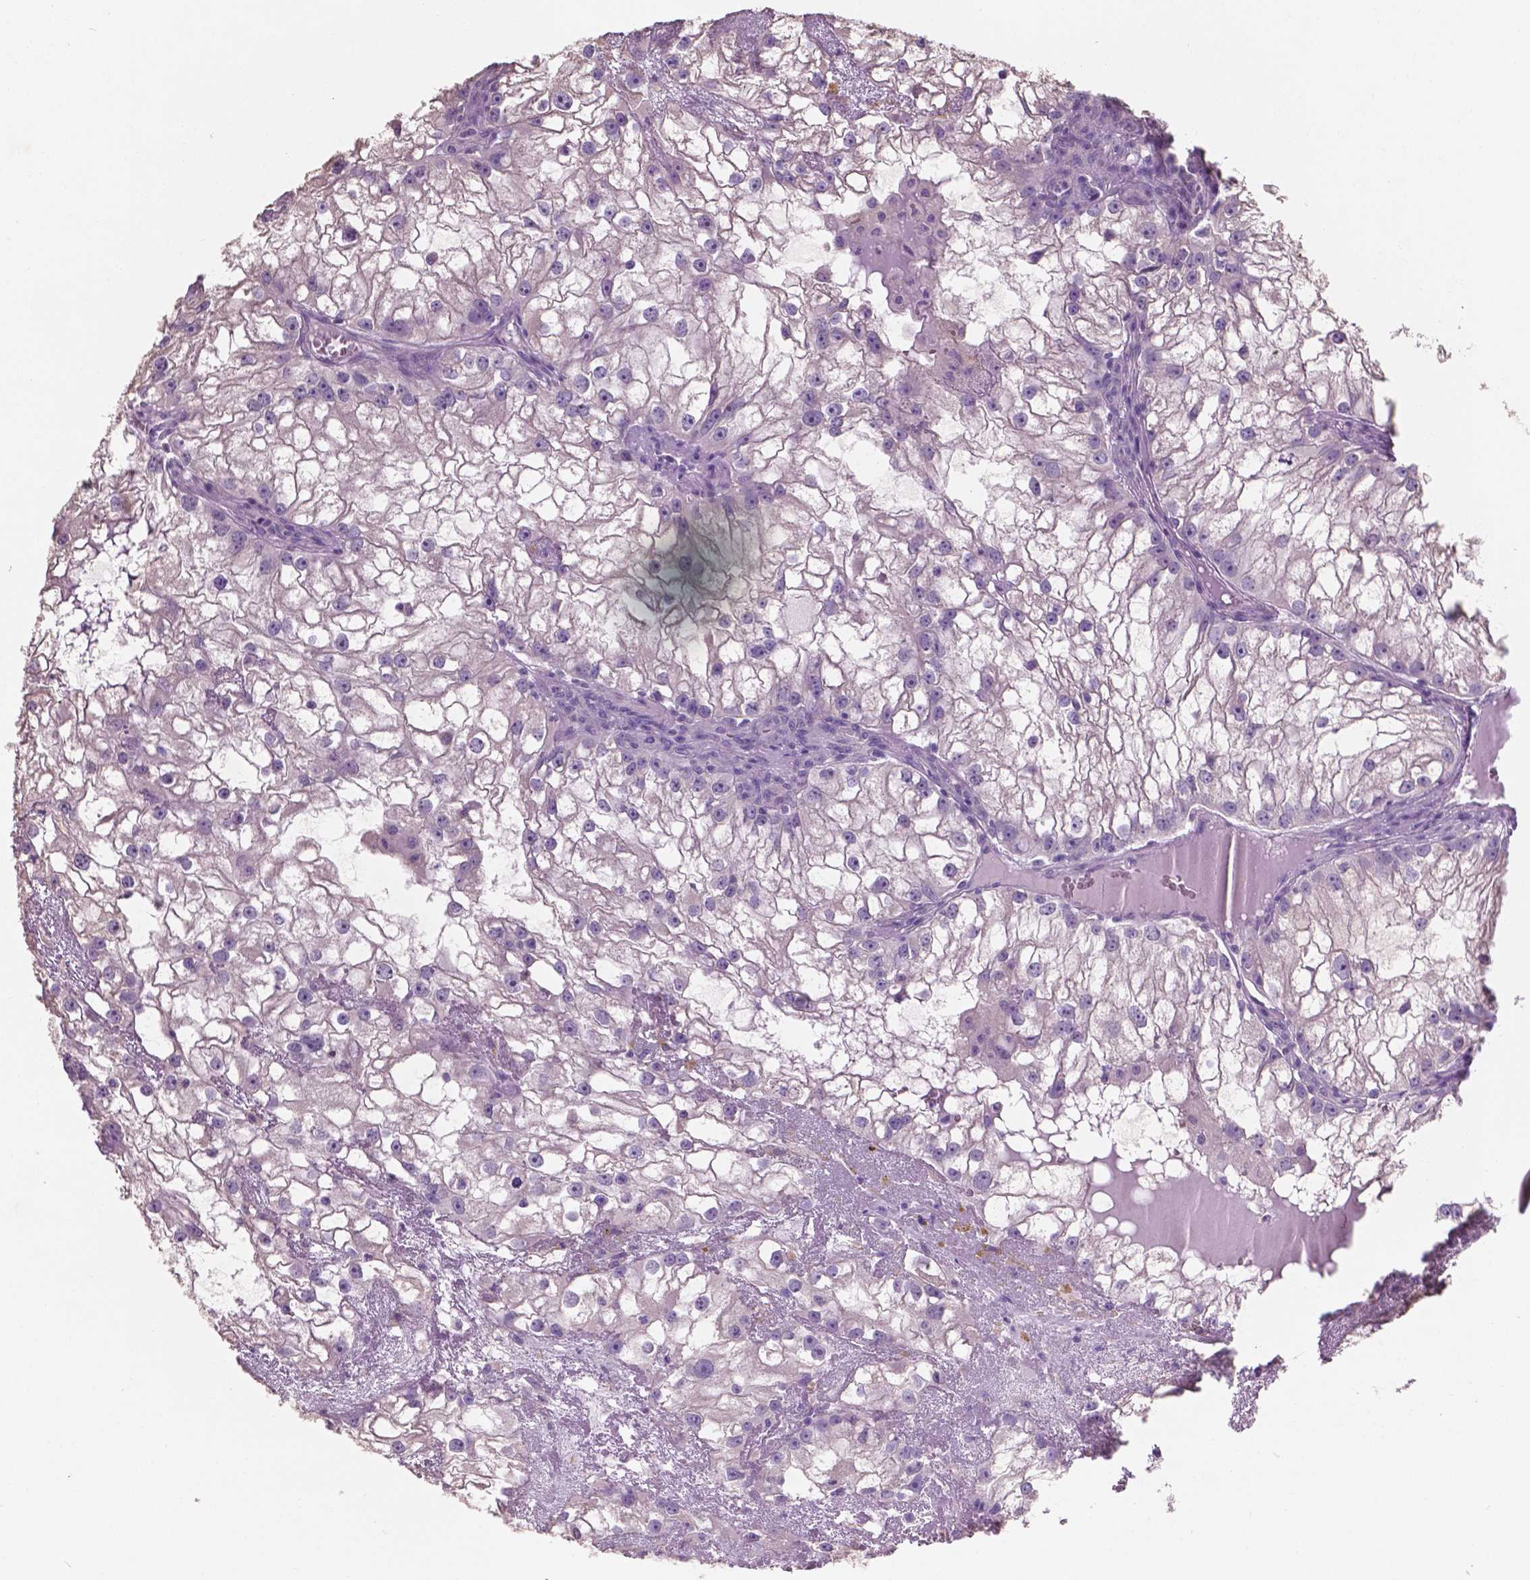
{"staining": {"intensity": "negative", "quantity": "none", "location": "none"}, "tissue": "renal cancer", "cell_type": "Tumor cells", "image_type": "cancer", "snomed": [{"axis": "morphology", "description": "Adenocarcinoma, NOS"}, {"axis": "topography", "description": "Kidney"}], "caption": "IHC of human renal cancer demonstrates no staining in tumor cells. (Immunohistochemistry (ihc), brightfield microscopy, high magnification).", "gene": "SBSN", "patient": {"sex": "male", "age": 59}}